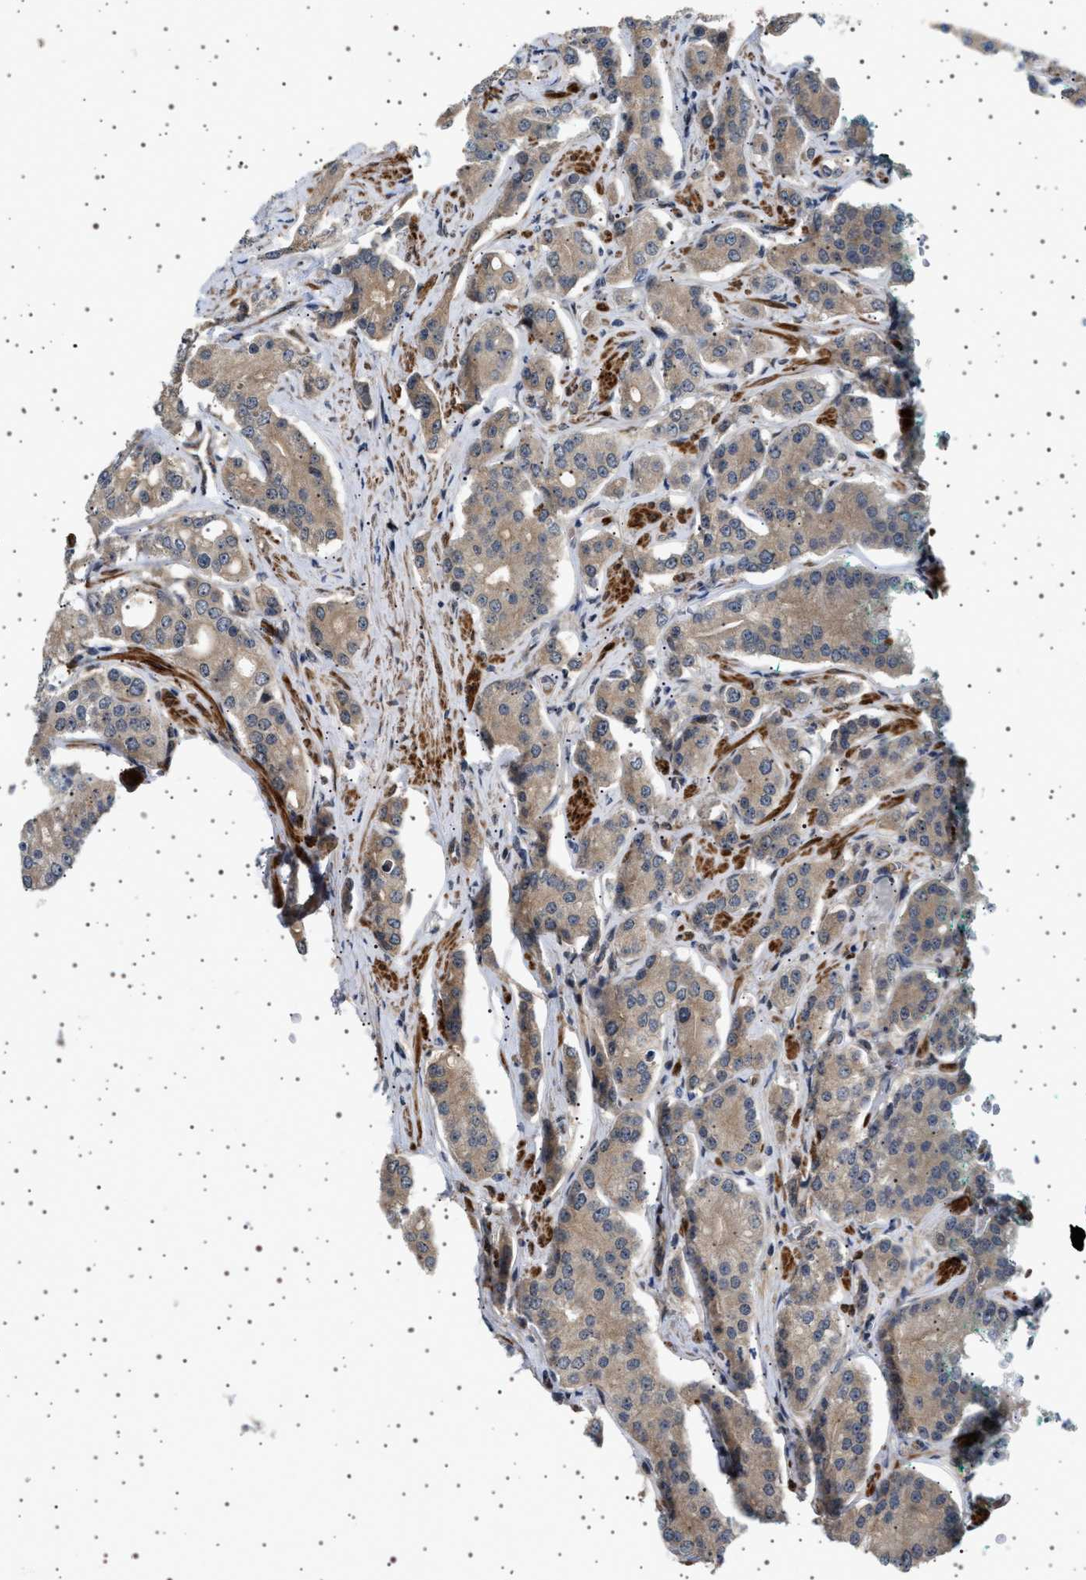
{"staining": {"intensity": "weak", "quantity": ">75%", "location": "cytoplasmic/membranous"}, "tissue": "prostate cancer", "cell_type": "Tumor cells", "image_type": "cancer", "snomed": [{"axis": "morphology", "description": "Adenocarcinoma, Low grade"}, {"axis": "topography", "description": "Prostate"}], "caption": "Prostate adenocarcinoma (low-grade) was stained to show a protein in brown. There is low levels of weak cytoplasmic/membranous staining in about >75% of tumor cells. Immunohistochemistry stains the protein of interest in brown and the nuclei are stained blue.", "gene": "BAG3", "patient": {"sex": "male", "age": 69}}